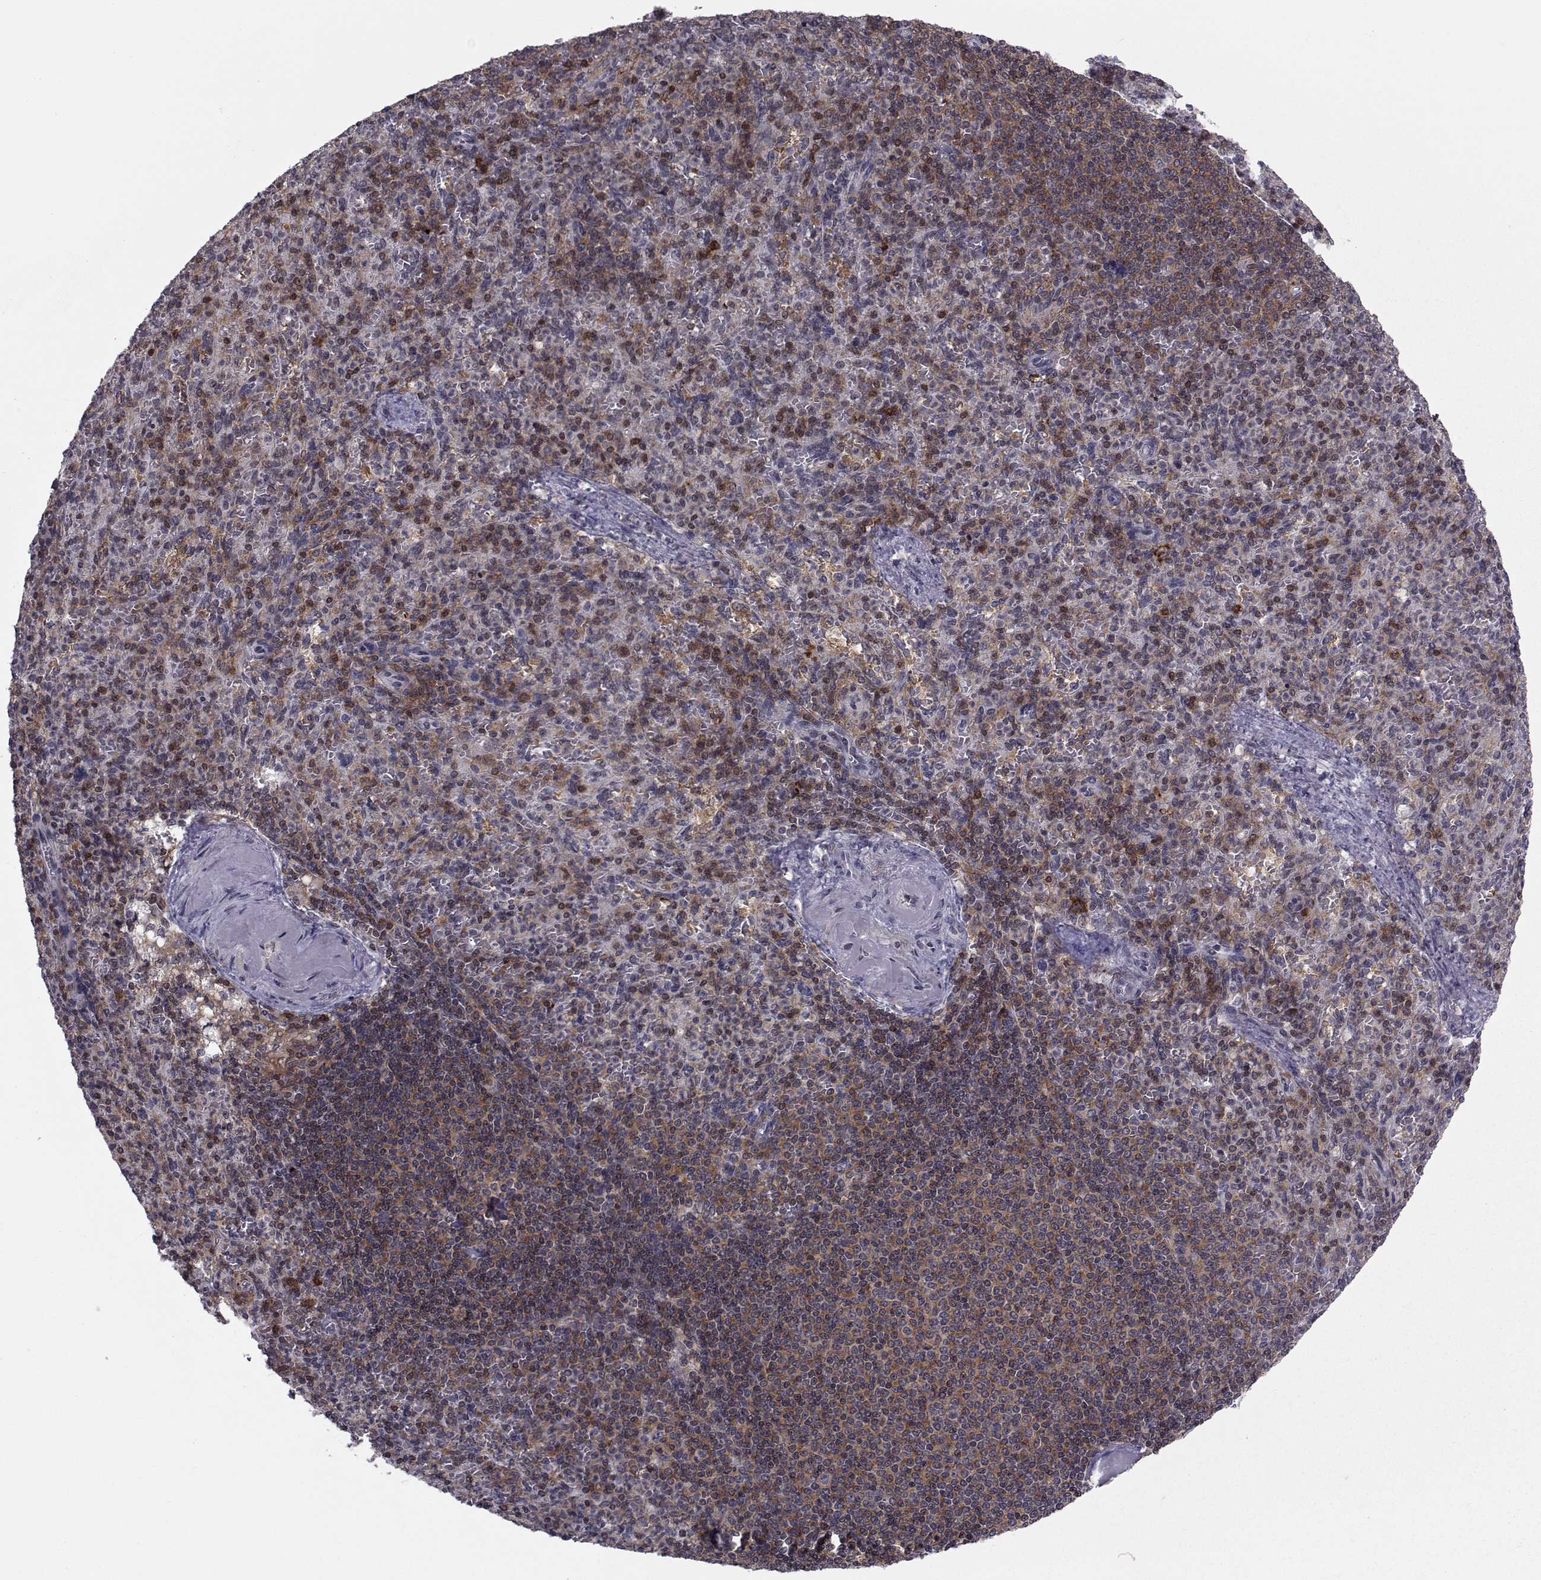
{"staining": {"intensity": "strong", "quantity": "<25%", "location": "cytoplasmic/membranous"}, "tissue": "spleen", "cell_type": "Cells in red pulp", "image_type": "normal", "snomed": [{"axis": "morphology", "description": "Normal tissue, NOS"}, {"axis": "topography", "description": "Spleen"}], "caption": "Cells in red pulp display medium levels of strong cytoplasmic/membranous positivity in about <25% of cells in benign human spleen.", "gene": "PCP4L1", "patient": {"sex": "female", "age": 74}}